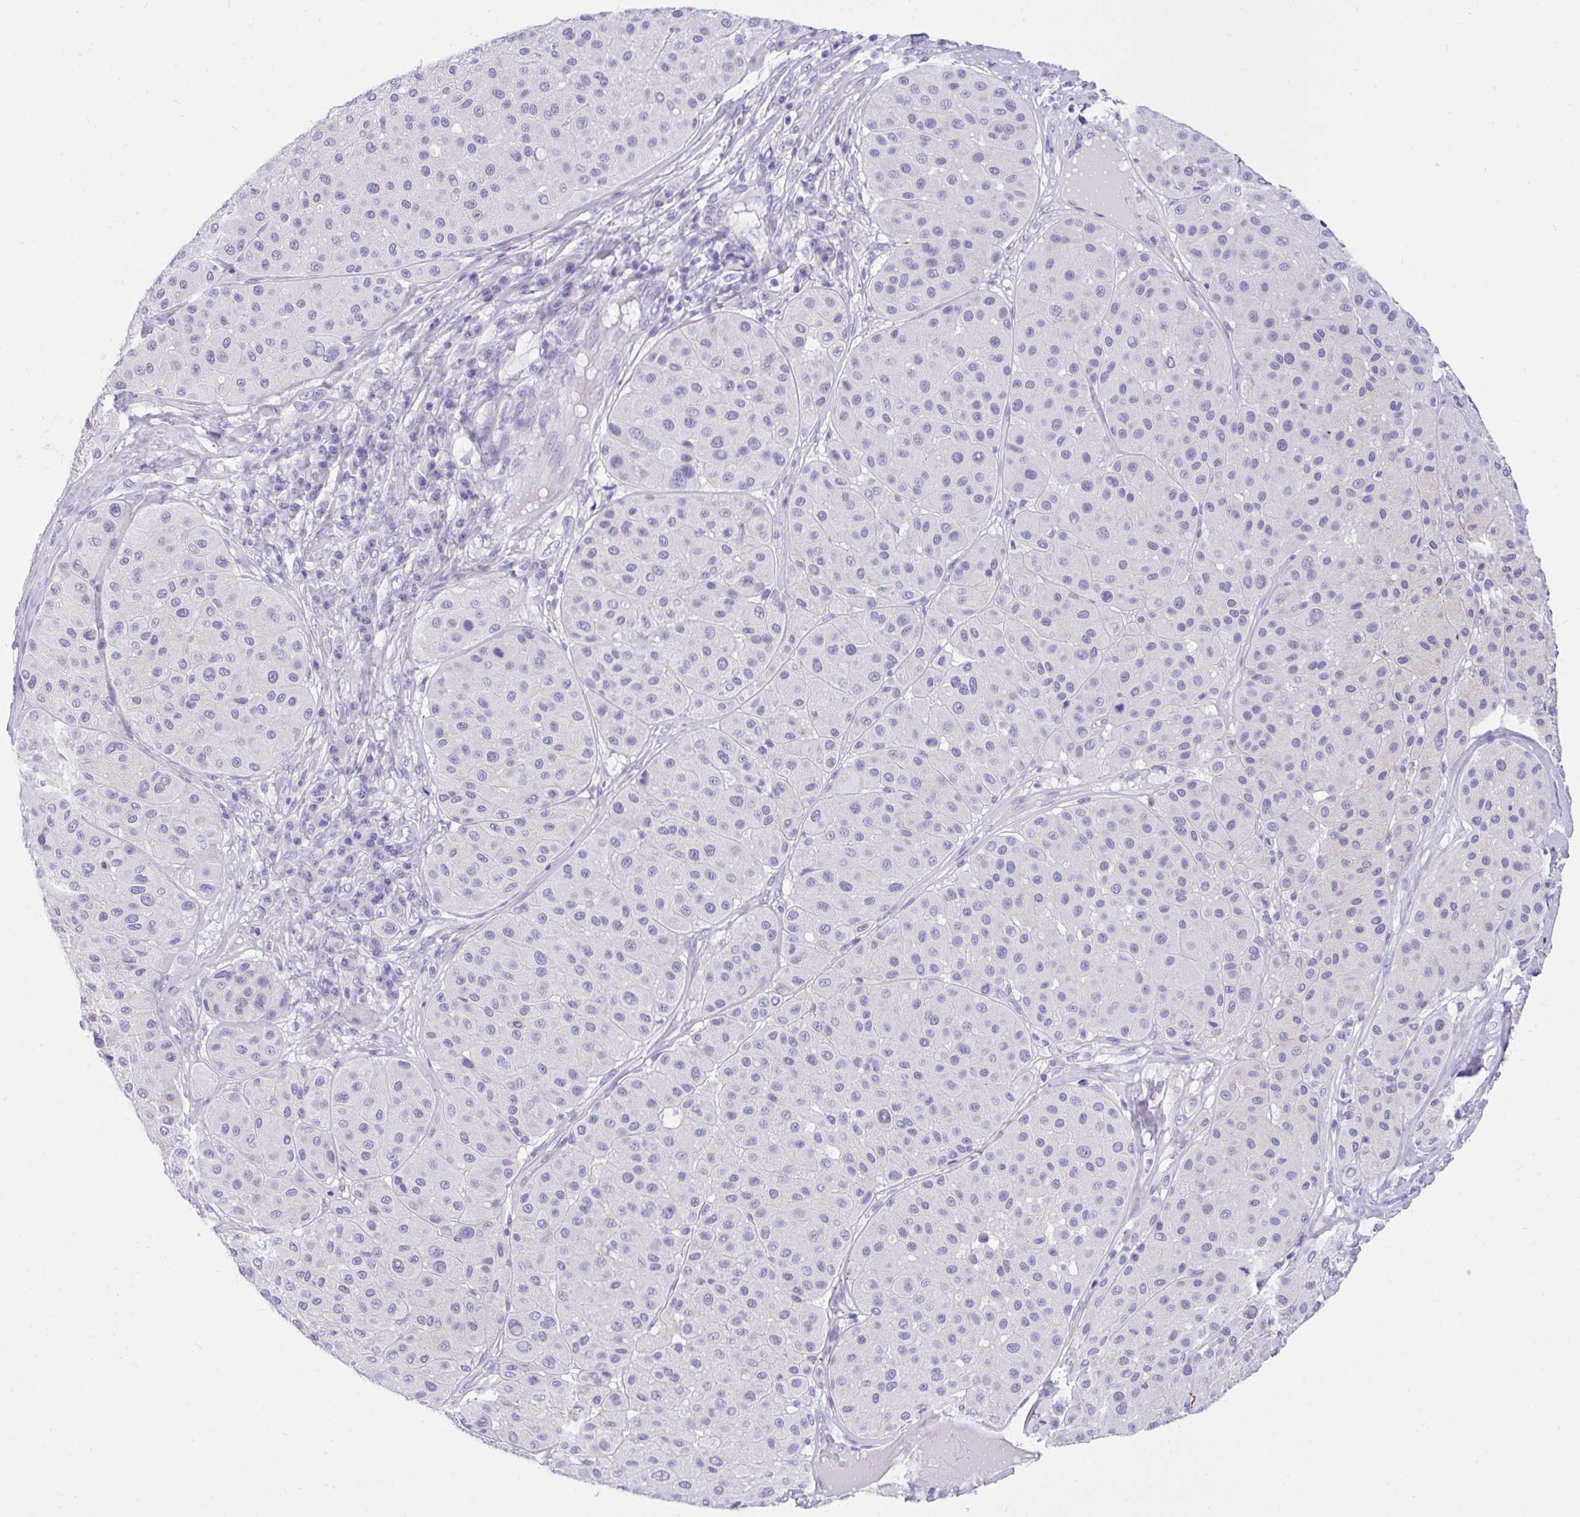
{"staining": {"intensity": "negative", "quantity": "none", "location": "none"}, "tissue": "melanoma", "cell_type": "Tumor cells", "image_type": "cancer", "snomed": [{"axis": "morphology", "description": "Malignant melanoma, Metastatic site"}, {"axis": "topography", "description": "Smooth muscle"}], "caption": "Photomicrograph shows no protein staining in tumor cells of melanoma tissue. (DAB IHC, high magnification).", "gene": "TLN2", "patient": {"sex": "male", "age": 41}}